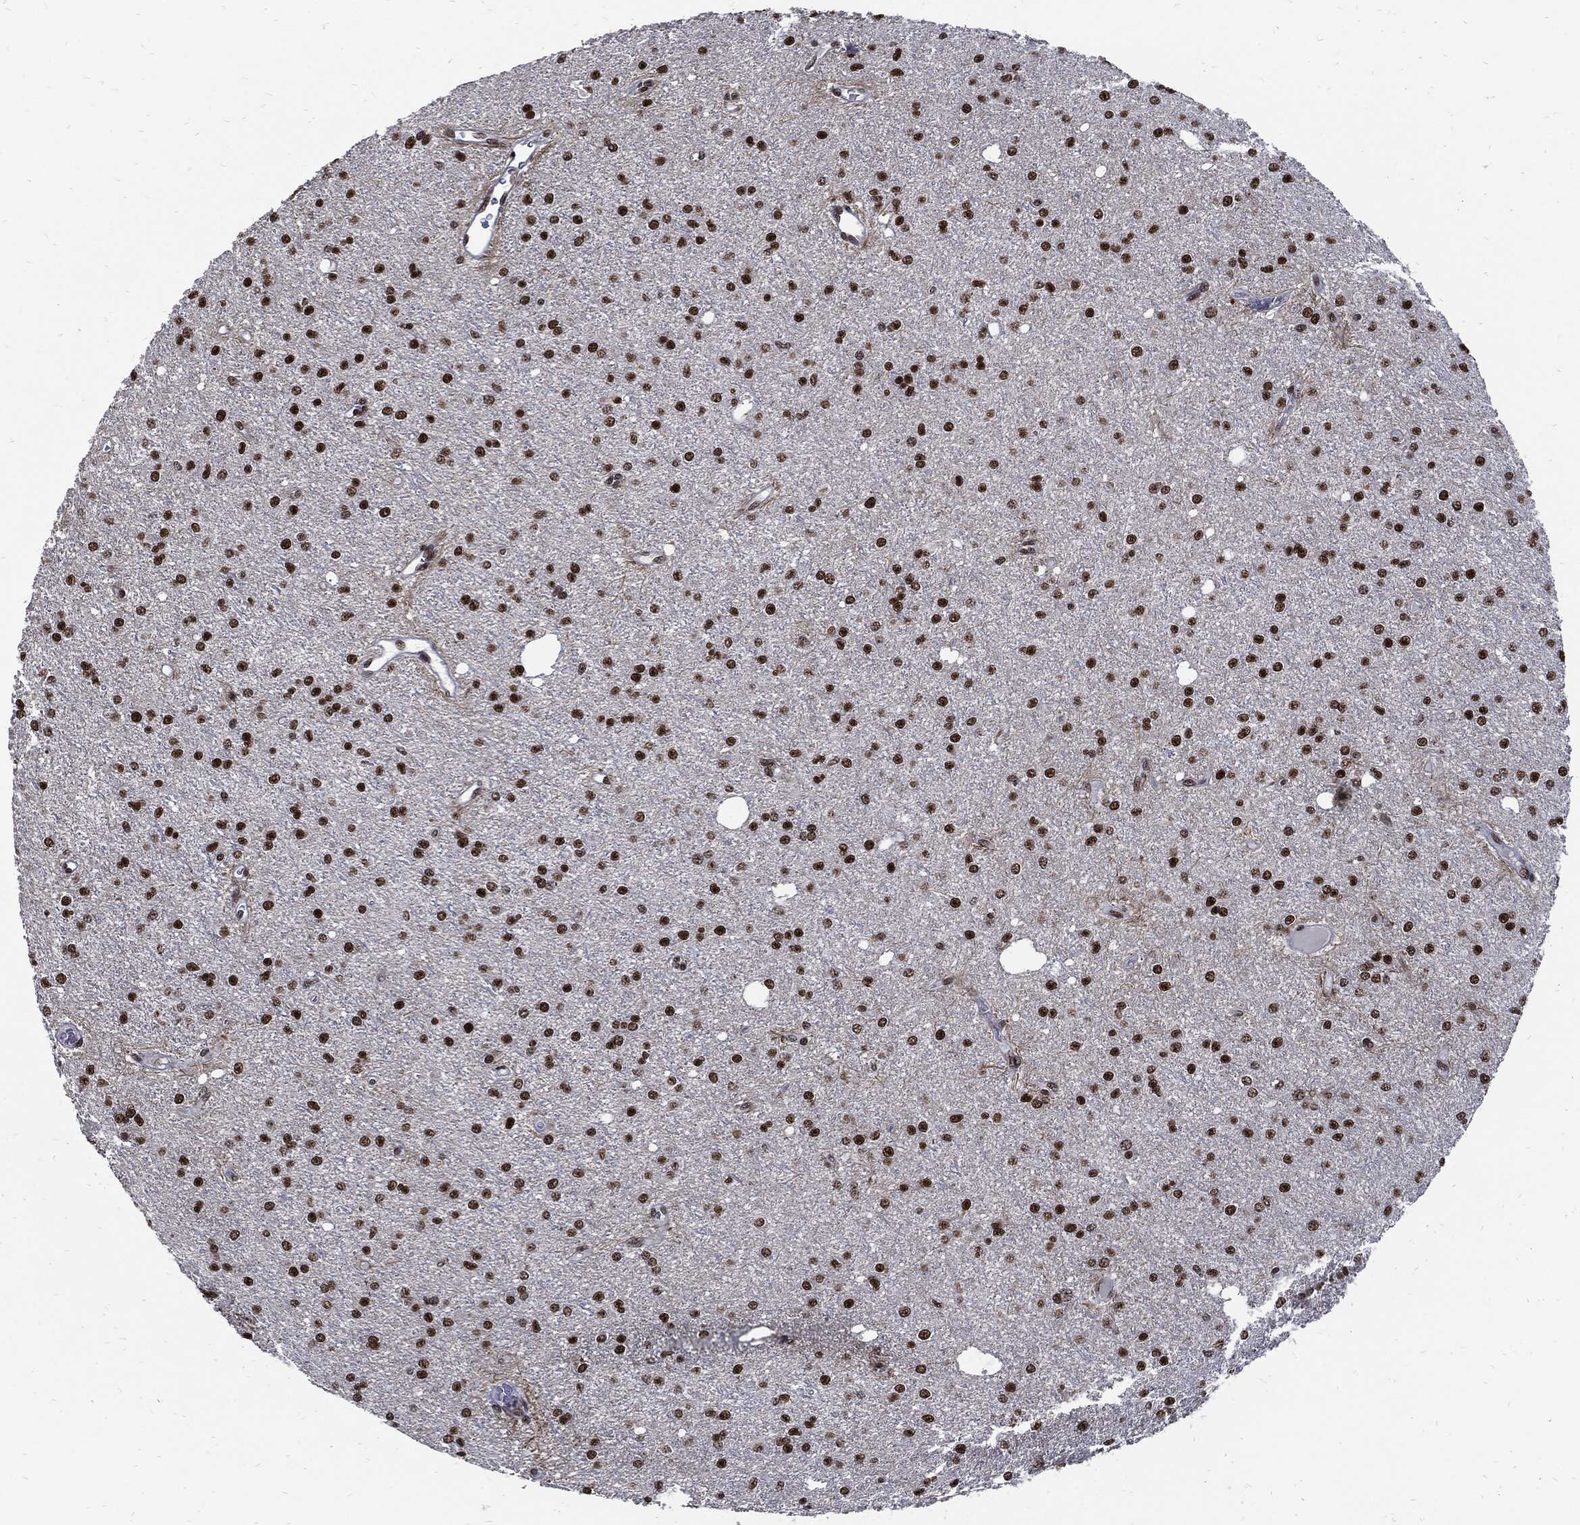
{"staining": {"intensity": "strong", "quantity": ">75%", "location": "nuclear"}, "tissue": "glioma", "cell_type": "Tumor cells", "image_type": "cancer", "snomed": [{"axis": "morphology", "description": "Glioma, malignant, Low grade"}, {"axis": "topography", "description": "Brain"}], "caption": "Immunohistochemistry image of neoplastic tissue: glioma stained using IHC reveals high levels of strong protein expression localized specifically in the nuclear of tumor cells, appearing as a nuclear brown color.", "gene": "TERF2", "patient": {"sex": "male", "age": 27}}